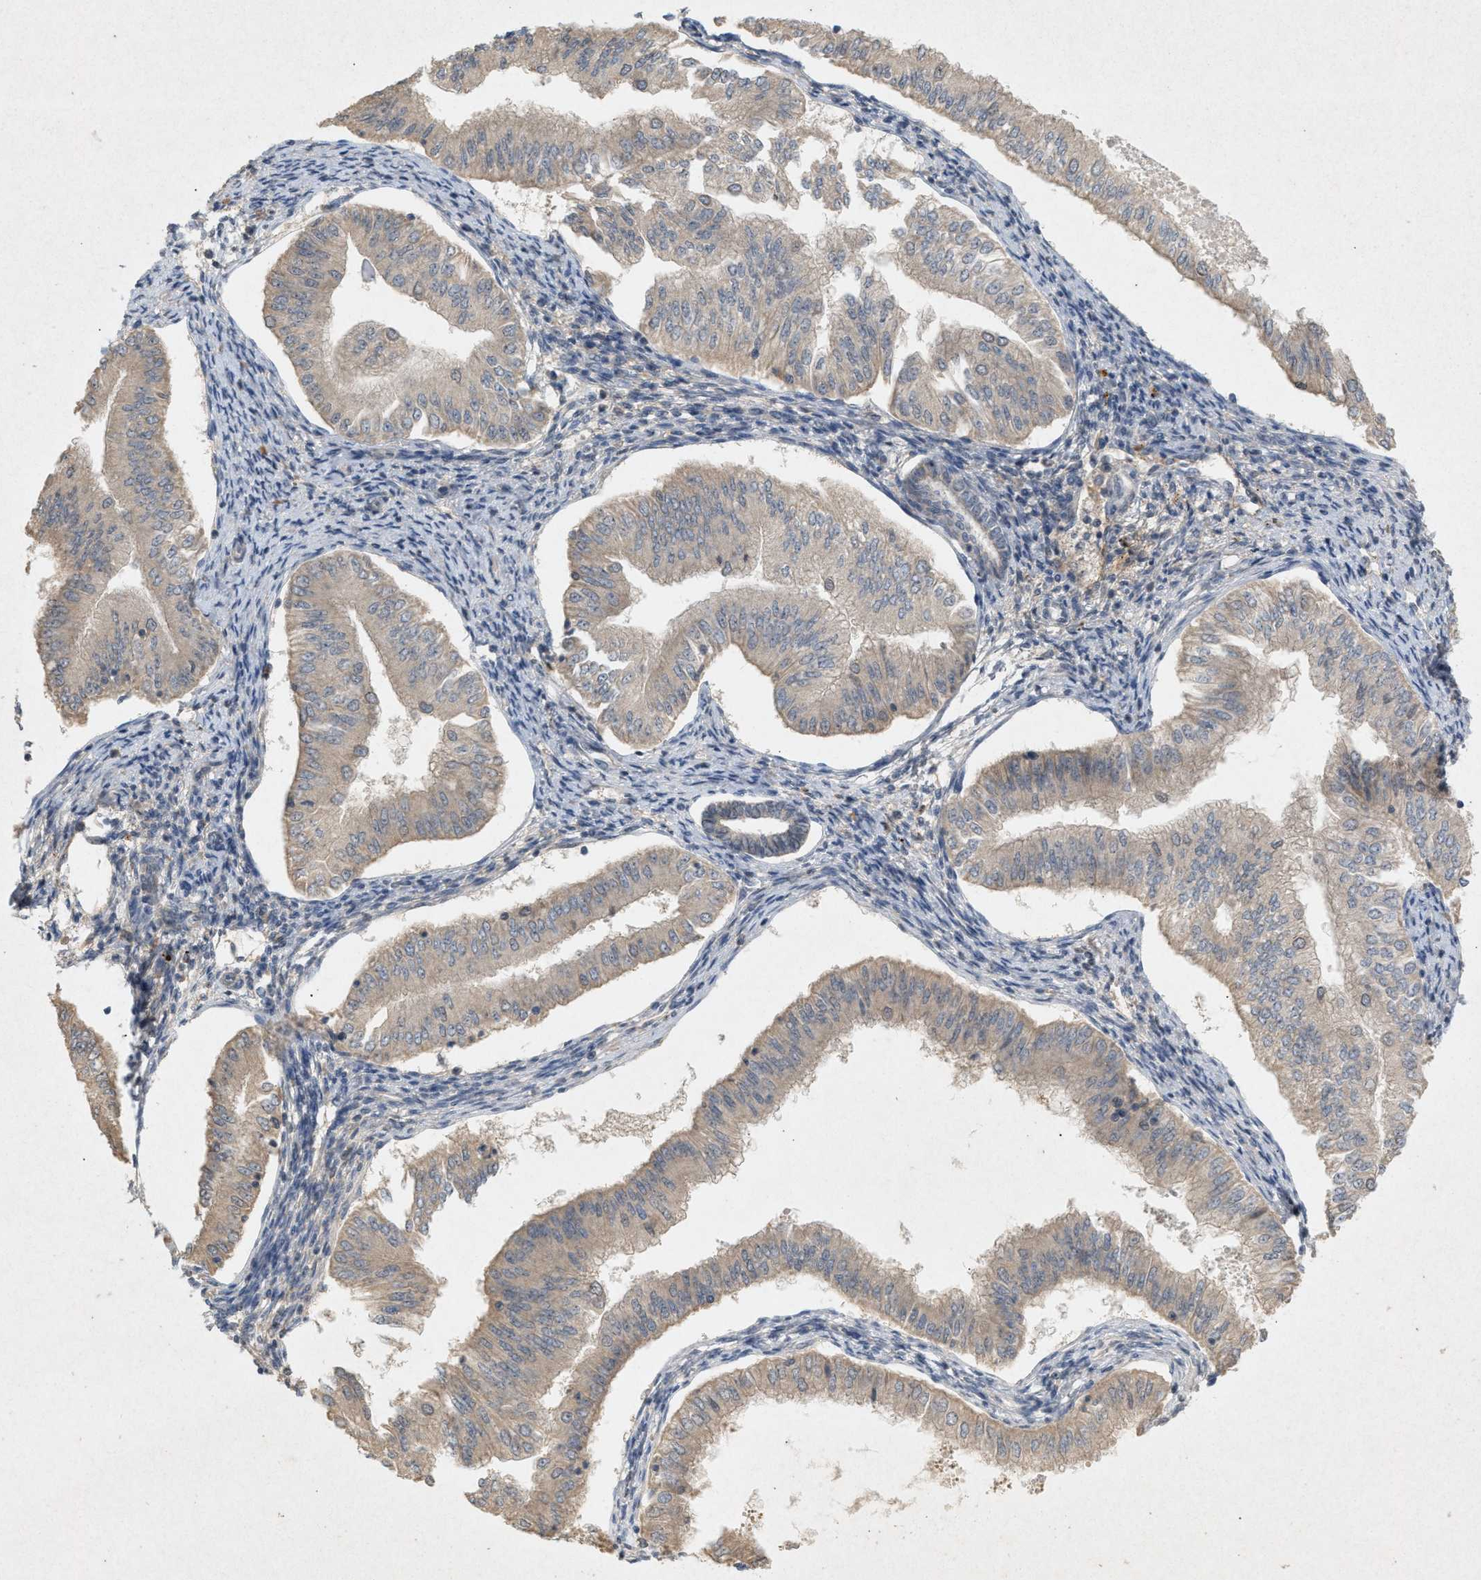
{"staining": {"intensity": "weak", "quantity": "<25%", "location": "cytoplasmic/membranous"}, "tissue": "endometrial cancer", "cell_type": "Tumor cells", "image_type": "cancer", "snomed": [{"axis": "morphology", "description": "Normal tissue, NOS"}, {"axis": "morphology", "description": "Adenocarcinoma, NOS"}, {"axis": "topography", "description": "Endometrium"}], "caption": "The IHC histopathology image has no significant staining in tumor cells of endometrial cancer tissue.", "gene": "DCAF7", "patient": {"sex": "female", "age": 53}}